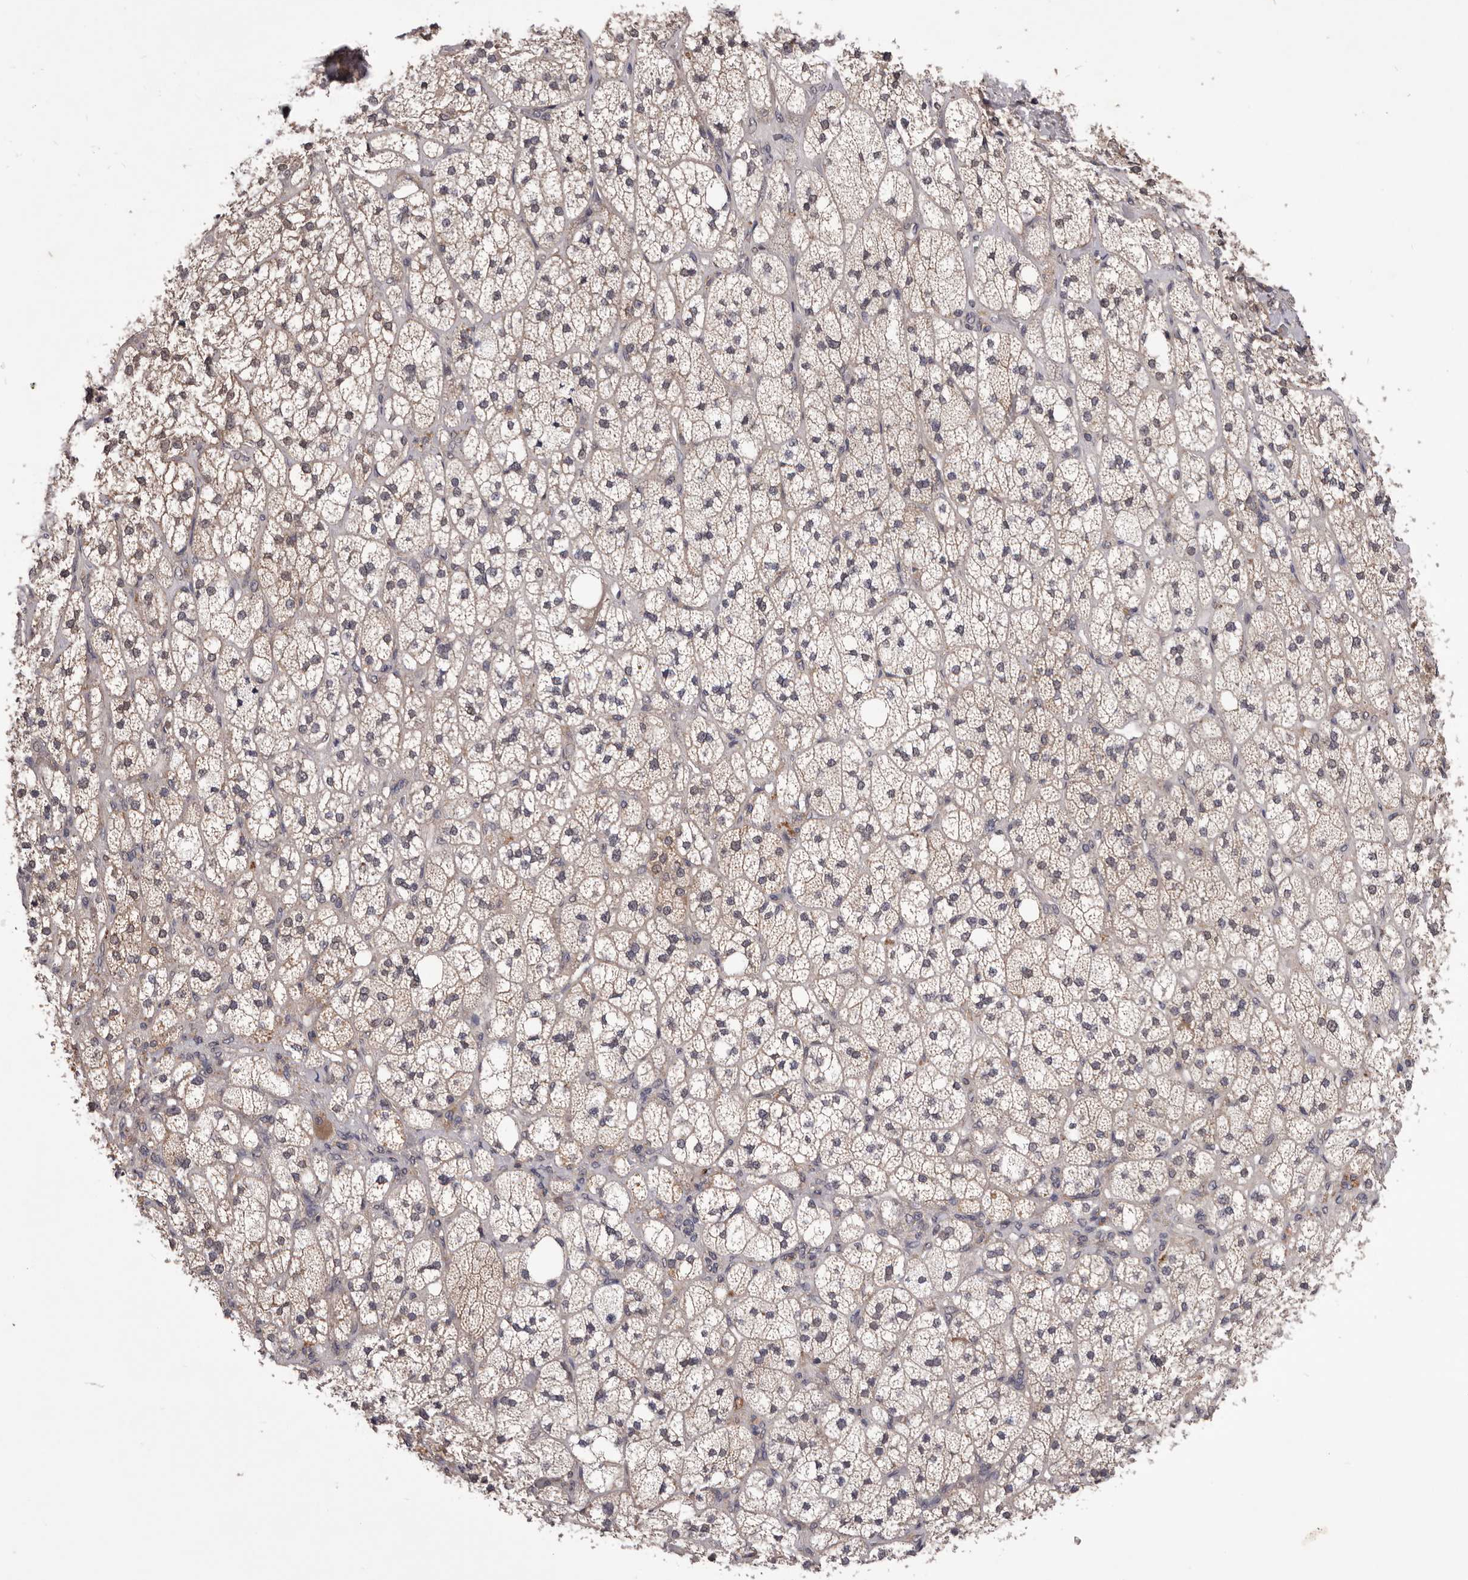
{"staining": {"intensity": "moderate", "quantity": "25%-75%", "location": "cytoplasmic/membranous"}, "tissue": "adrenal gland", "cell_type": "Glandular cells", "image_type": "normal", "snomed": [{"axis": "morphology", "description": "Normal tissue, NOS"}, {"axis": "topography", "description": "Adrenal gland"}], "caption": "IHC photomicrograph of unremarkable adrenal gland: human adrenal gland stained using immunohistochemistry (IHC) demonstrates medium levels of moderate protein expression localized specifically in the cytoplasmic/membranous of glandular cells, appearing as a cytoplasmic/membranous brown color.", "gene": "CELF3", "patient": {"sex": "male", "age": 61}}